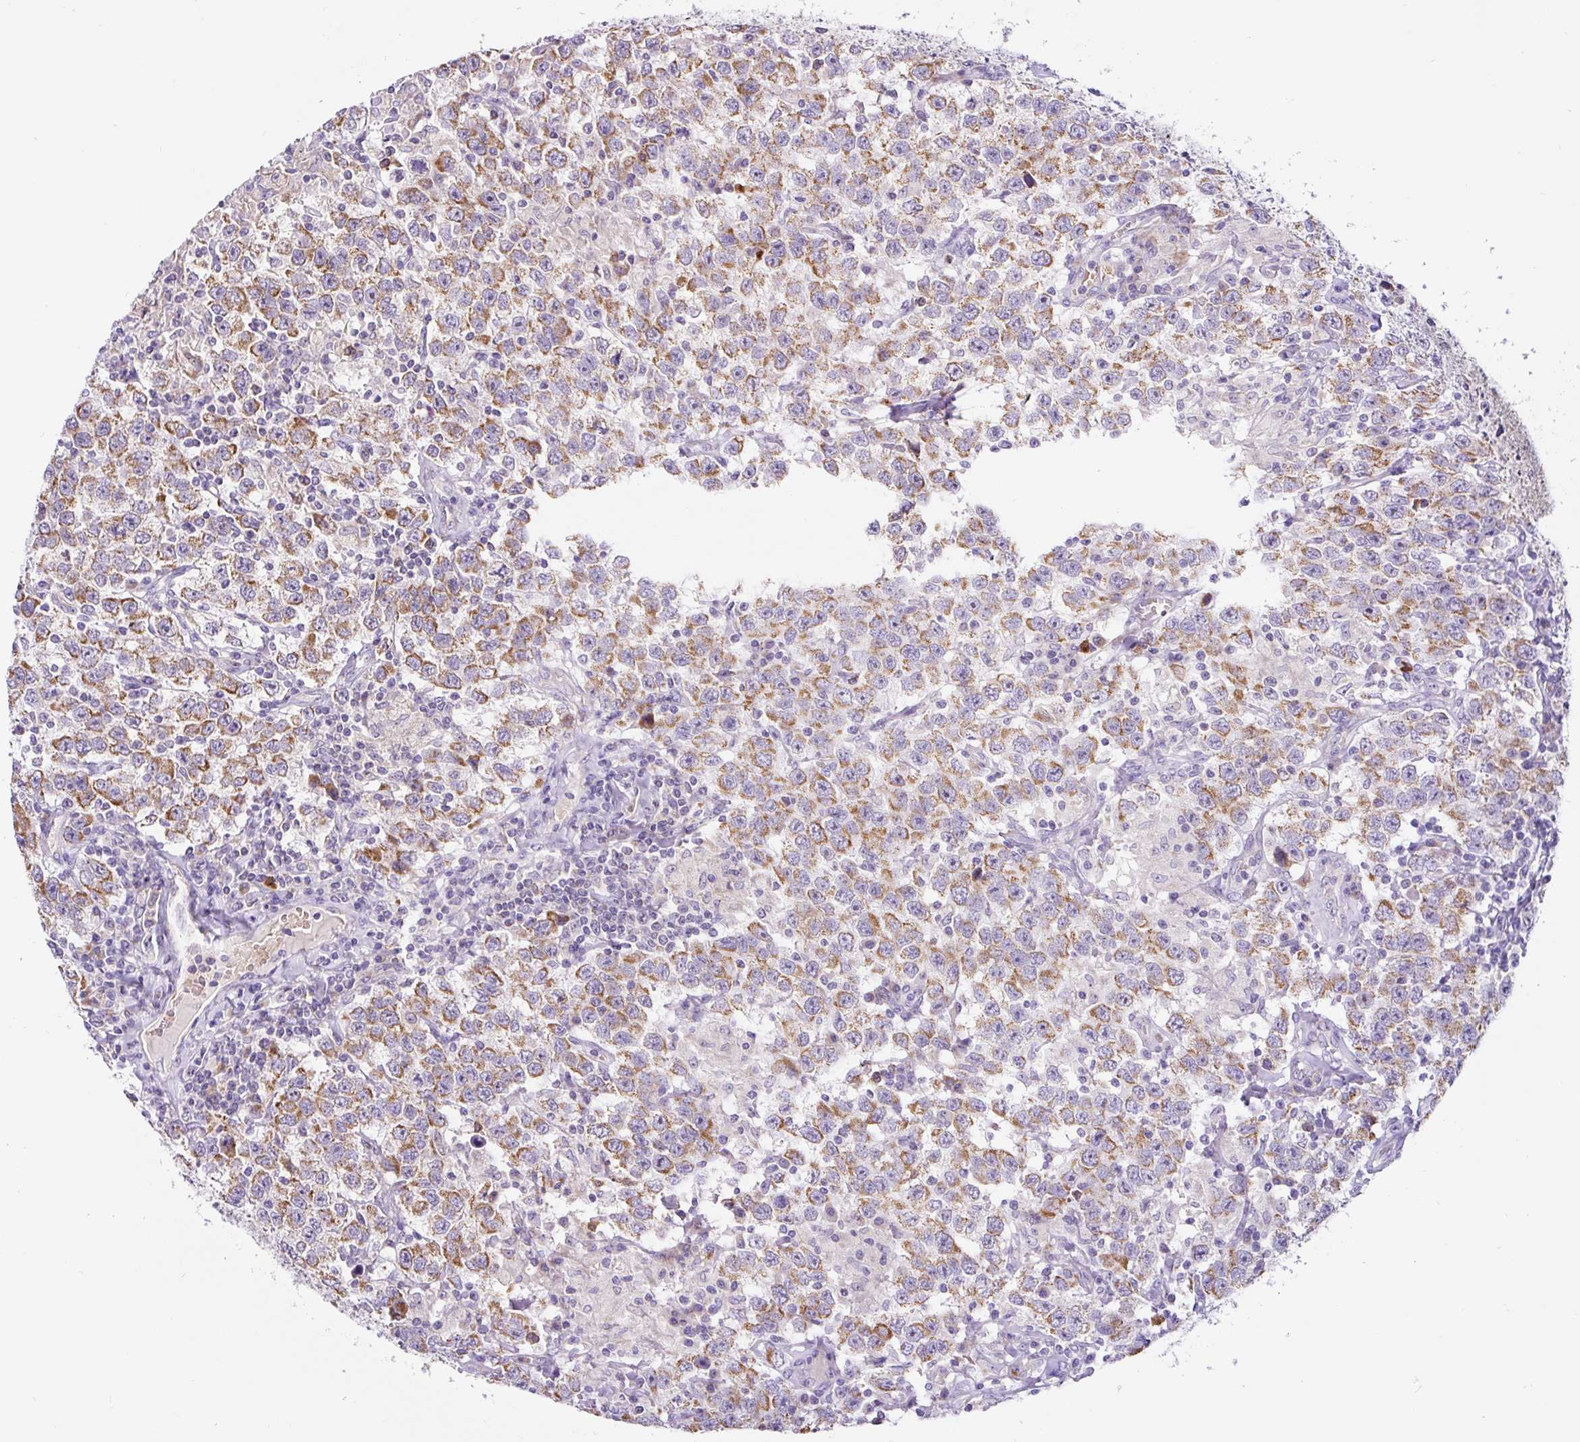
{"staining": {"intensity": "moderate", "quantity": ">75%", "location": "cytoplasmic/membranous"}, "tissue": "testis cancer", "cell_type": "Tumor cells", "image_type": "cancer", "snomed": [{"axis": "morphology", "description": "Seminoma, NOS"}, {"axis": "topography", "description": "Testis"}], "caption": "Tumor cells display medium levels of moderate cytoplasmic/membranous staining in approximately >75% of cells in human testis seminoma. The staining was performed using DAB to visualize the protein expression in brown, while the nuclei were stained in blue with hematoxylin (Magnification: 20x).", "gene": "ZNF596", "patient": {"sex": "male", "age": 41}}